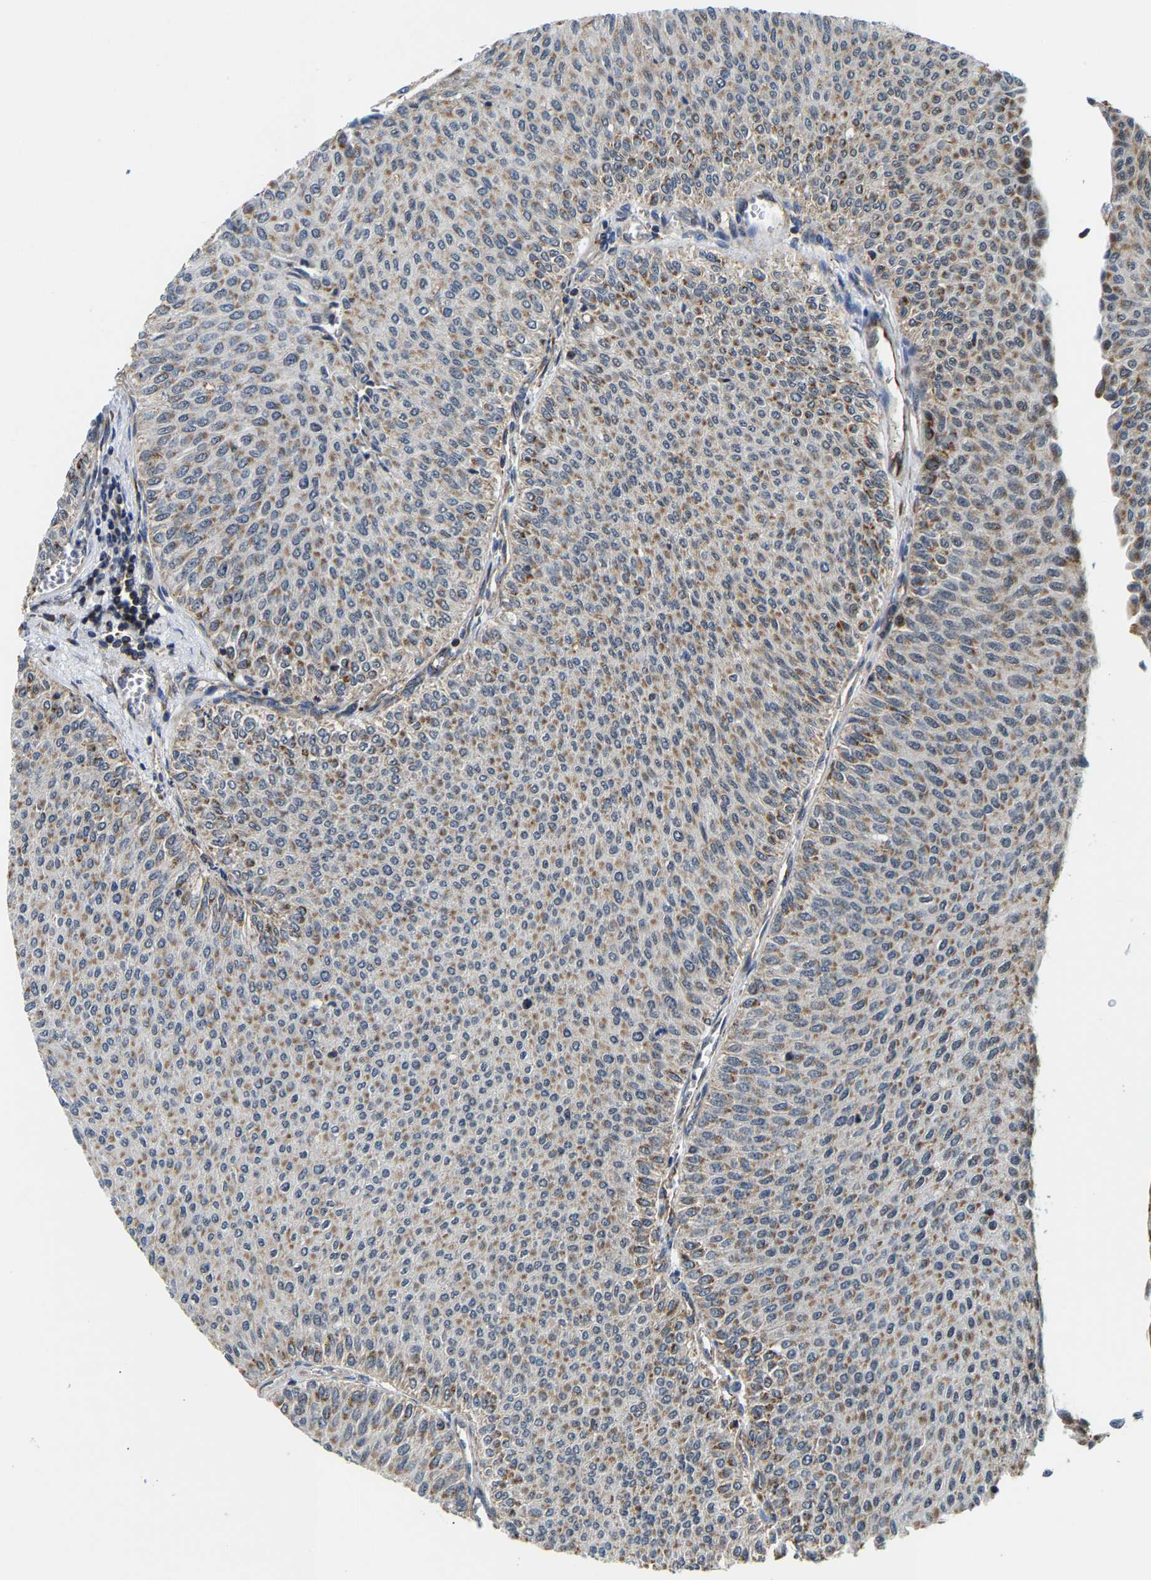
{"staining": {"intensity": "moderate", "quantity": "25%-75%", "location": "cytoplasmic/membranous"}, "tissue": "urothelial cancer", "cell_type": "Tumor cells", "image_type": "cancer", "snomed": [{"axis": "morphology", "description": "Urothelial carcinoma, Low grade"}, {"axis": "topography", "description": "Urinary bladder"}], "caption": "Protein expression analysis of low-grade urothelial carcinoma shows moderate cytoplasmic/membranous positivity in about 25%-75% of tumor cells.", "gene": "GIMAP7", "patient": {"sex": "male", "age": 78}}